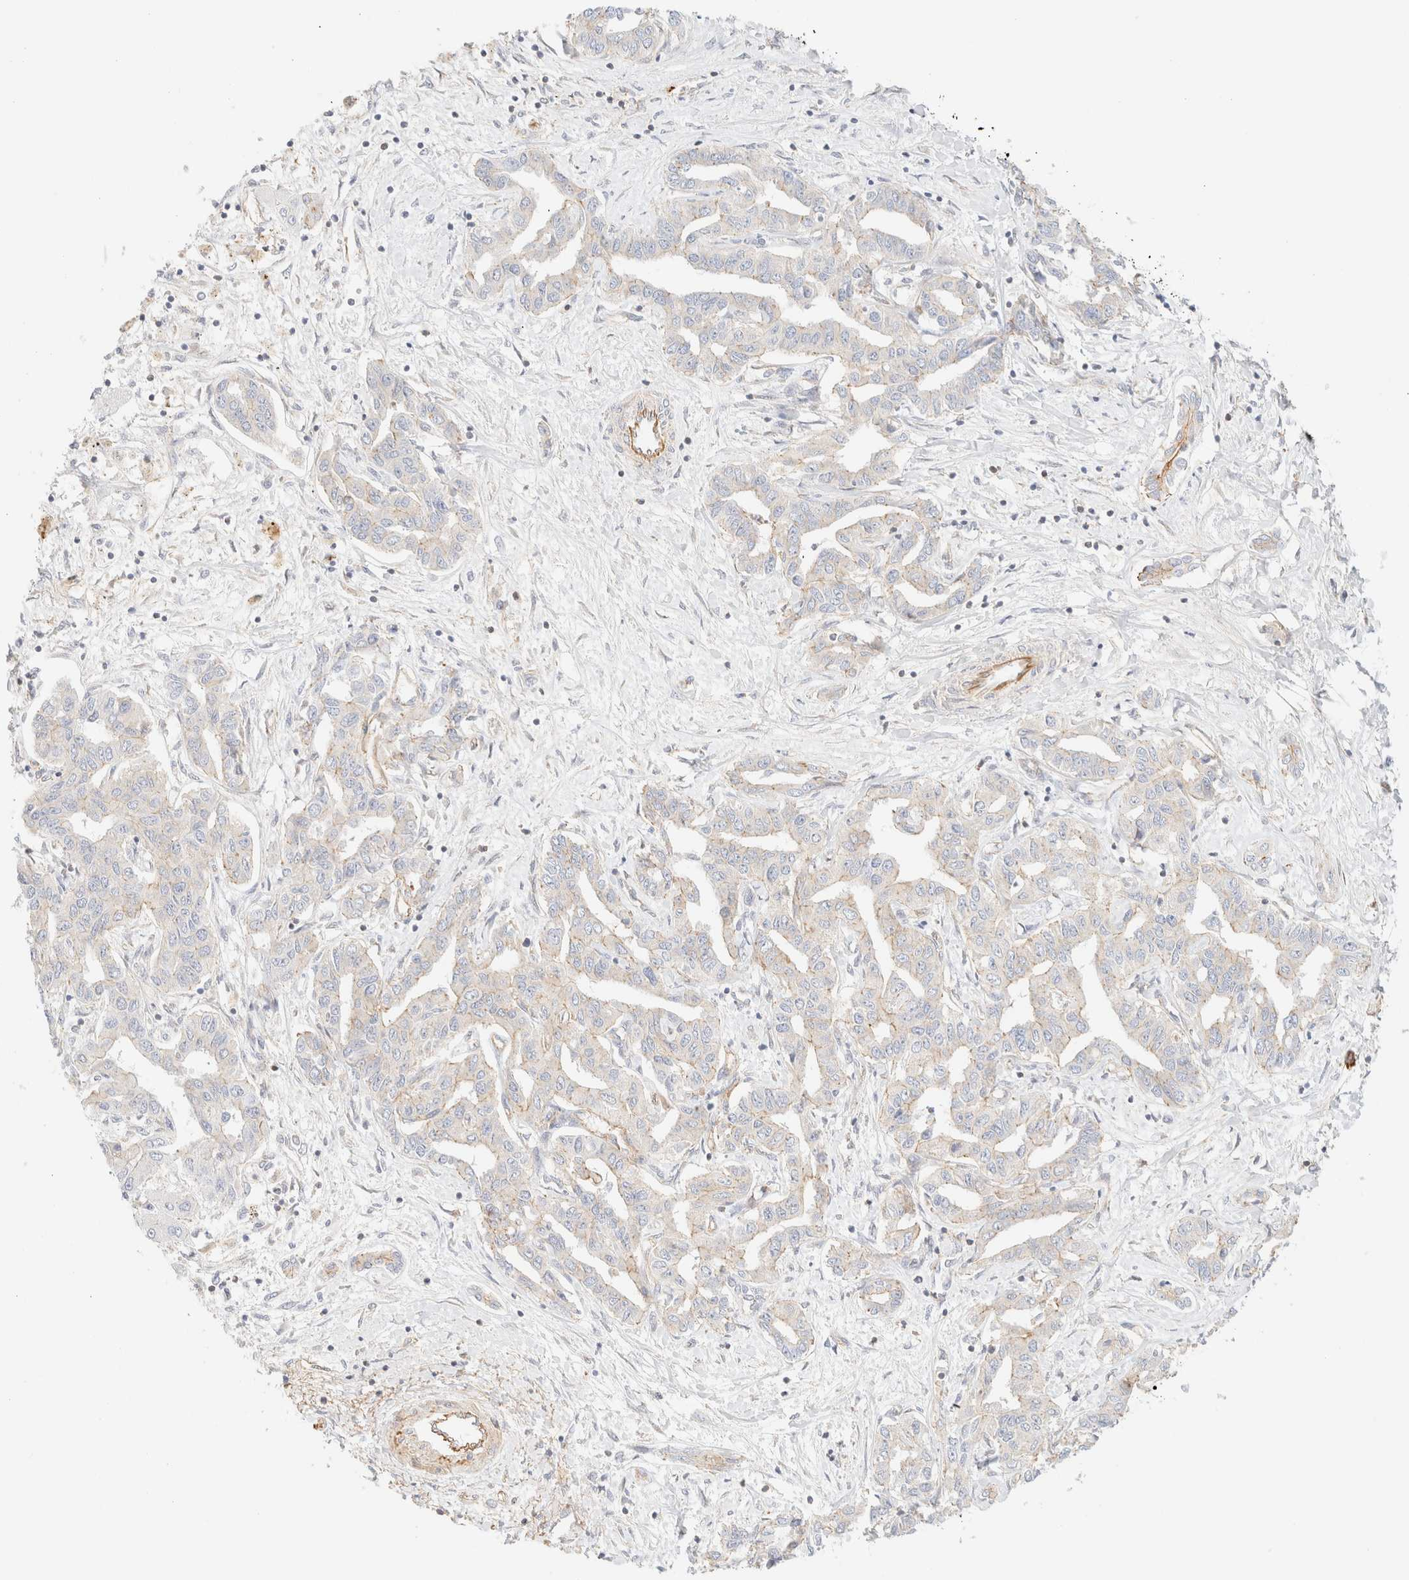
{"staining": {"intensity": "negative", "quantity": "none", "location": "none"}, "tissue": "liver cancer", "cell_type": "Tumor cells", "image_type": "cancer", "snomed": [{"axis": "morphology", "description": "Cholangiocarcinoma"}, {"axis": "topography", "description": "Liver"}], "caption": "This is a photomicrograph of immunohistochemistry (IHC) staining of liver cancer, which shows no staining in tumor cells.", "gene": "MYO10", "patient": {"sex": "male", "age": 59}}